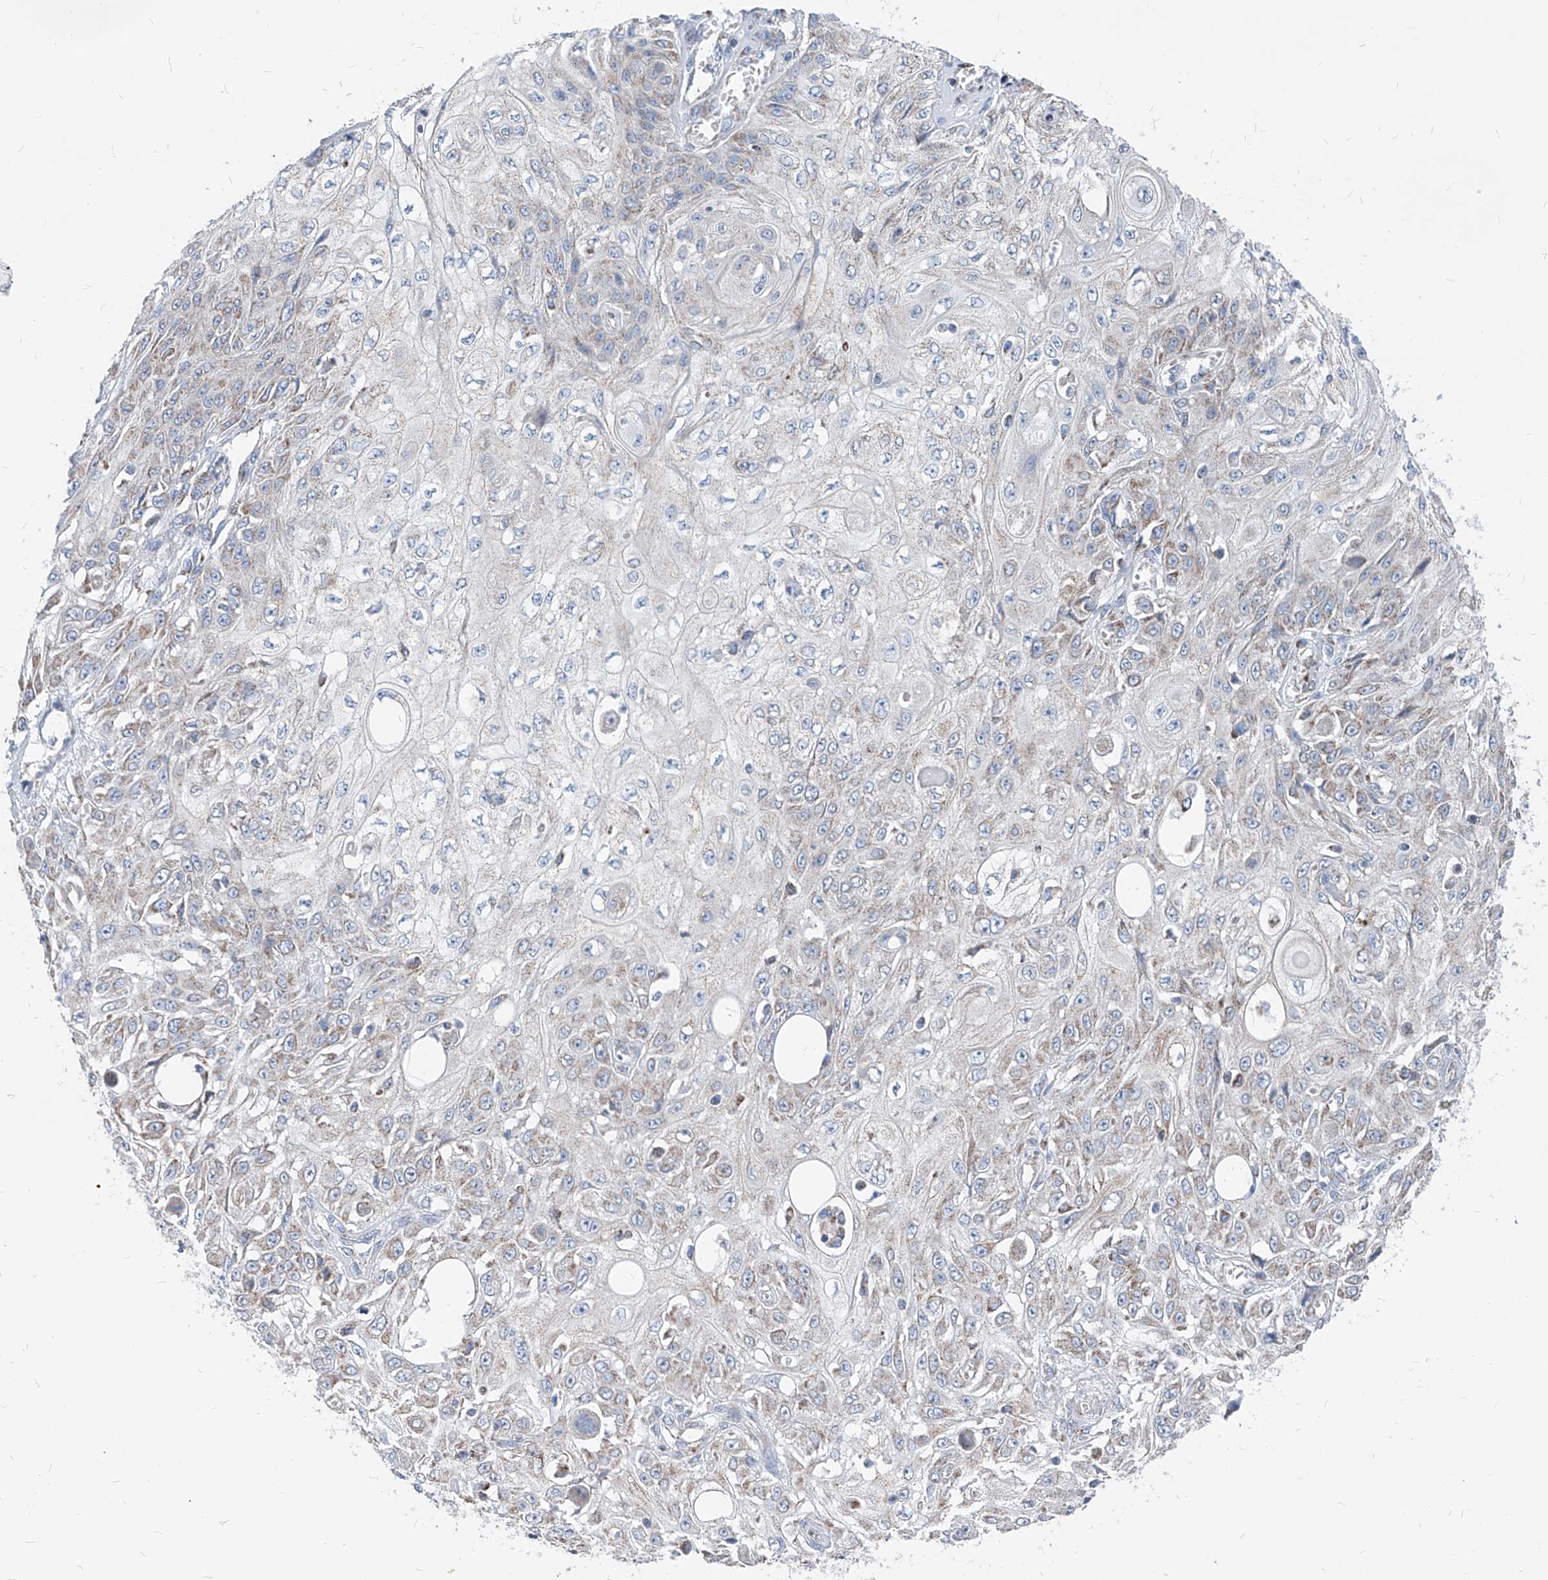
{"staining": {"intensity": "weak", "quantity": "<25%", "location": "cytoplasmic/membranous"}, "tissue": "skin cancer", "cell_type": "Tumor cells", "image_type": "cancer", "snomed": [{"axis": "morphology", "description": "Squamous cell carcinoma, NOS"}, {"axis": "morphology", "description": "Squamous cell carcinoma, metastatic, NOS"}, {"axis": "topography", "description": "Skin"}, {"axis": "topography", "description": "Lymph node"}], "caption": "This is an immunohistochemistry (IHC) micrograph of human skin cancer. There is no positivity in tumor cells.", "gene": "AGPS", "patient": {"sex": "male", "age": 75}}